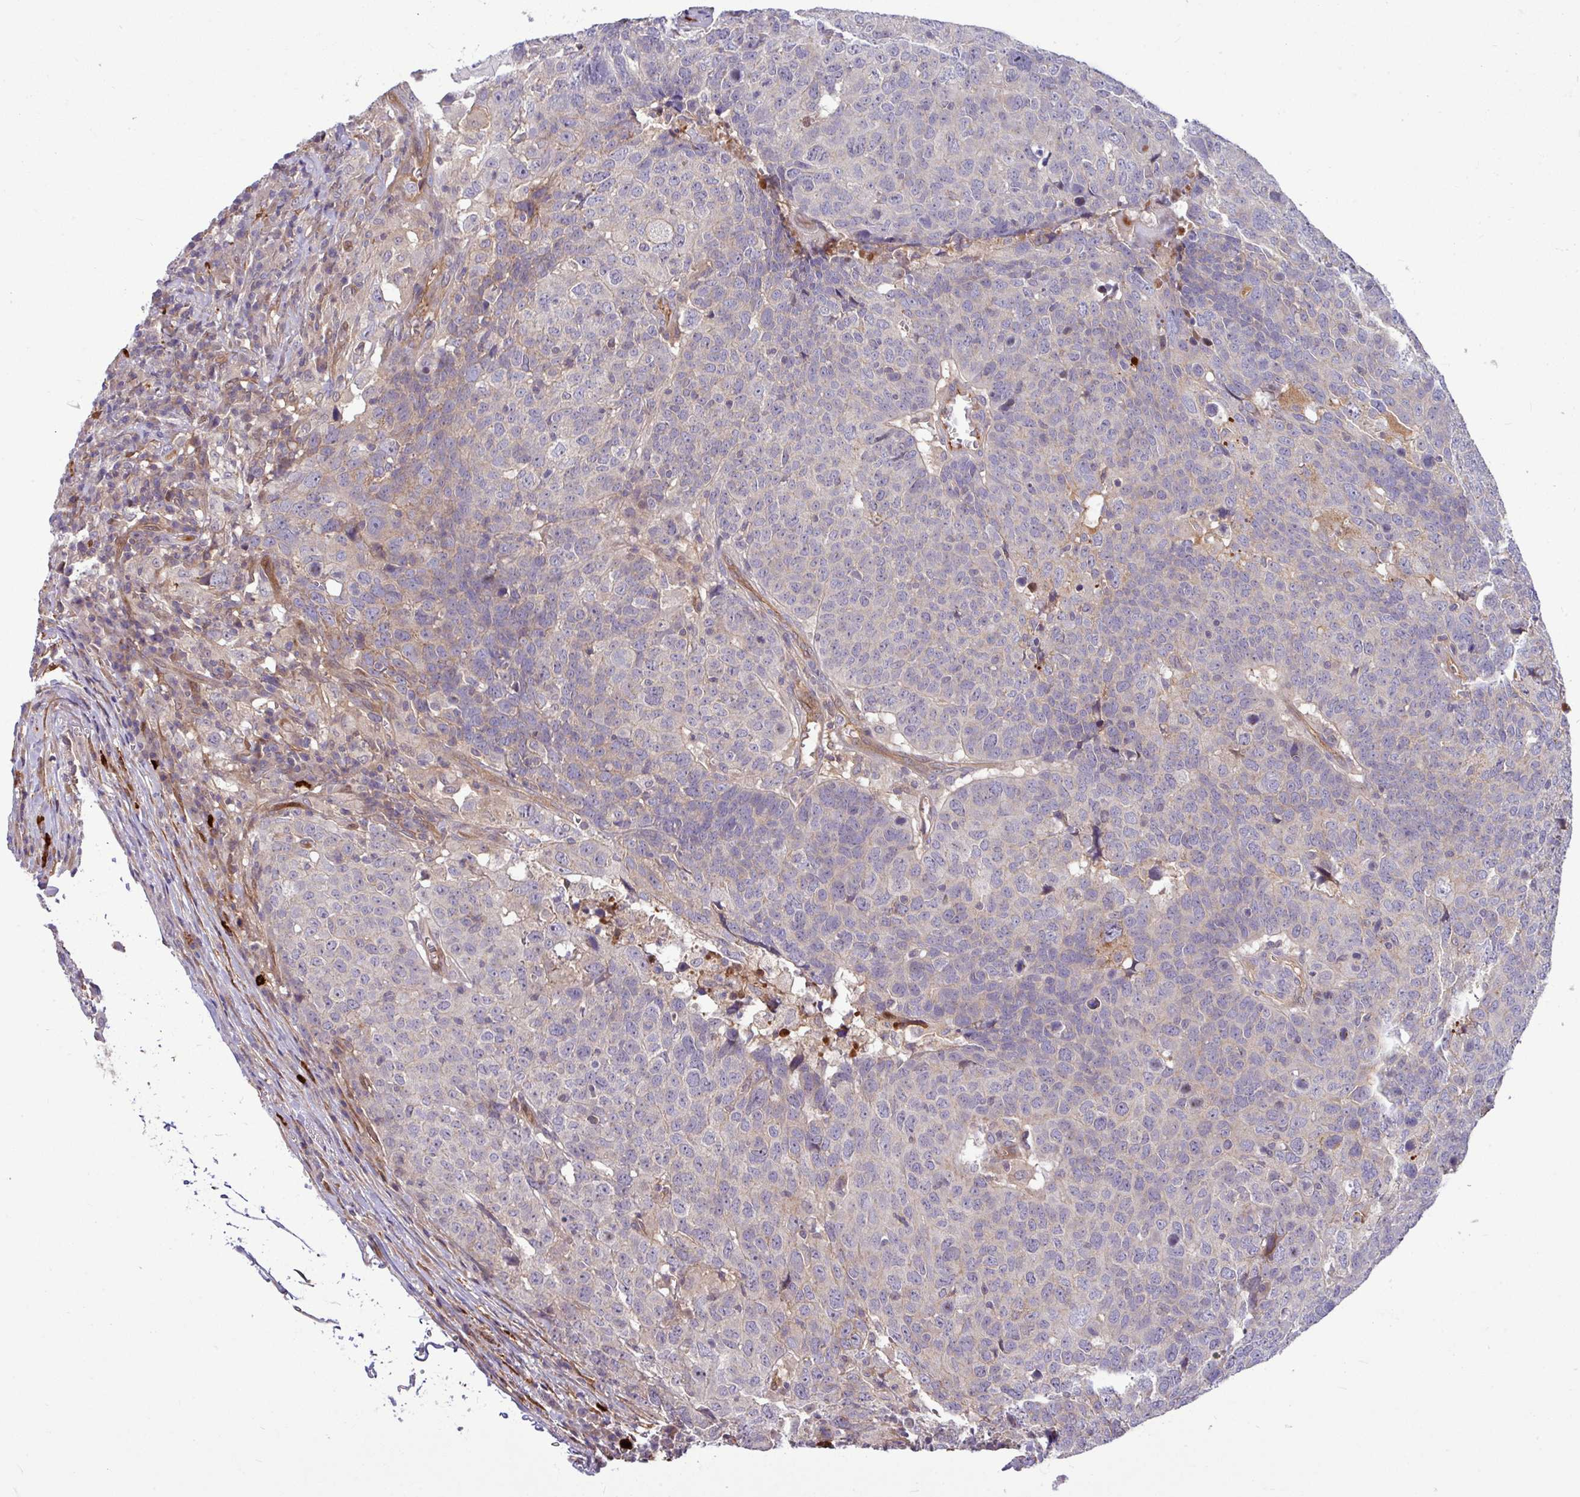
{"staining": {"intensity": "weak", "quantity": "<25%", "location": "cytoplasmic/membranous"}, "tissue": "head and neck cancer", "cell_type": "Tumor cells", "image_type": "cancer", "snomed": [{"axis": "morphology", "description": "Normal tissue, NOS"}, {"axis": "morphology", "description": "Squamous cell carcinoma, NOS"}, {"axis": "topography", "description": "Skeletal muscle"}, {"axis": "topography", "description": "Vascular tissue"}, {"axis": "topography", "description": "Peripheral nerve tissue"}, {"axis": "topography", "description": "Head-Neck"}], "caption": "Immunohistochemistry (IHC) histopathology image of neoplastic tissue: human head and neck squamous cell carcinoma stained with DAB (3,3'-diaminobenzidine) displays no significant protein staining in tumor cells.", "gene": "B4GALNT4", "patient": {"sex": "male", "age": 66}}